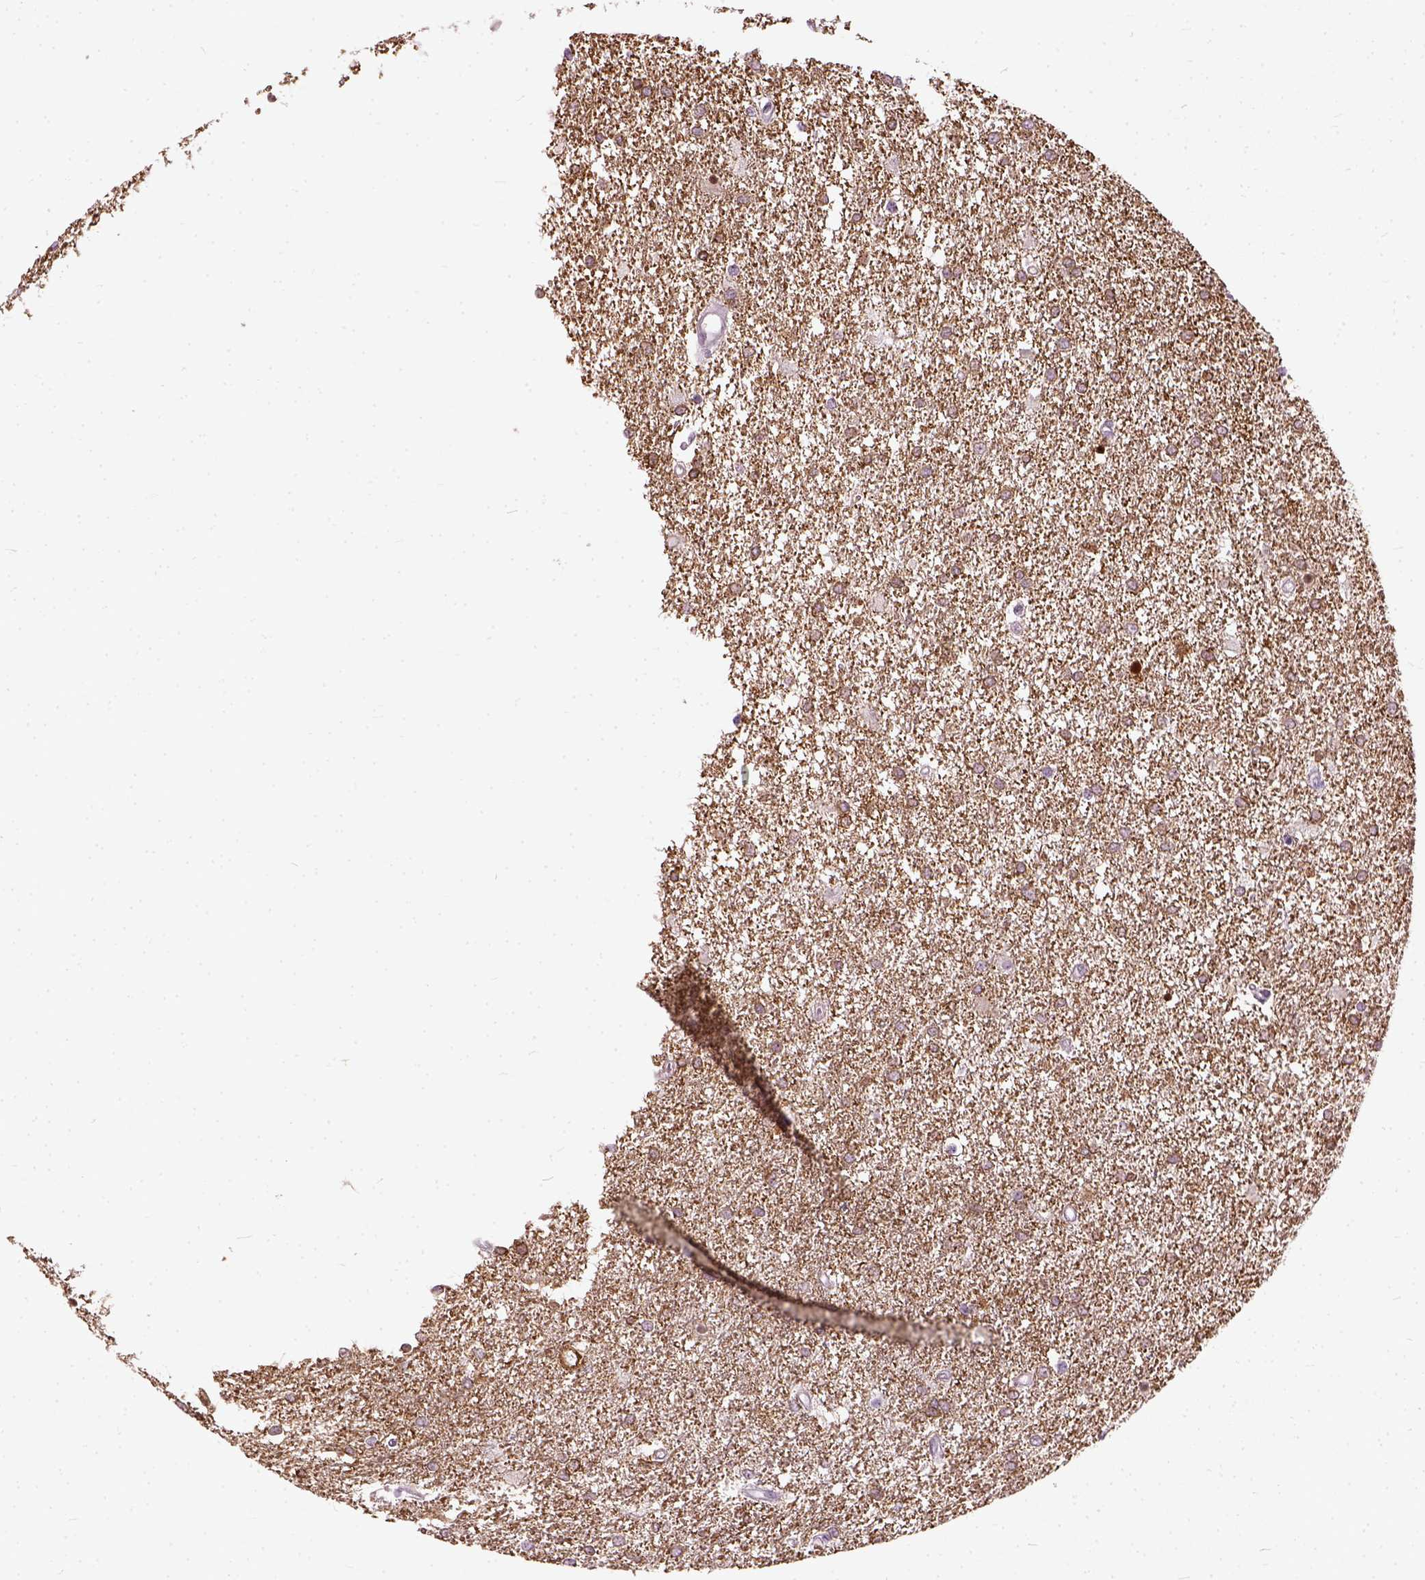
{"staining": {"intensity": "moderate", "quantity": "25%-75%", "location": "cytoplasmic/membranous"}, "tissue": "glioma", "cell_type": "Tumor cells", "image_type": "cancer", "snomed": [{"axis": "morphology", "description": "Glioma, malignant, High grade"}, {"axis": "topography", "description": "Brain"}], "caption": "IHC (DAB) staining of glioma reveals moderate cytoplasmic/membranous protein staining in about 25%-75% of tumor cells. Nuclei are stained in blue.", "gene": "MAPT", "patient": {"sex": "female", "age": 61}}